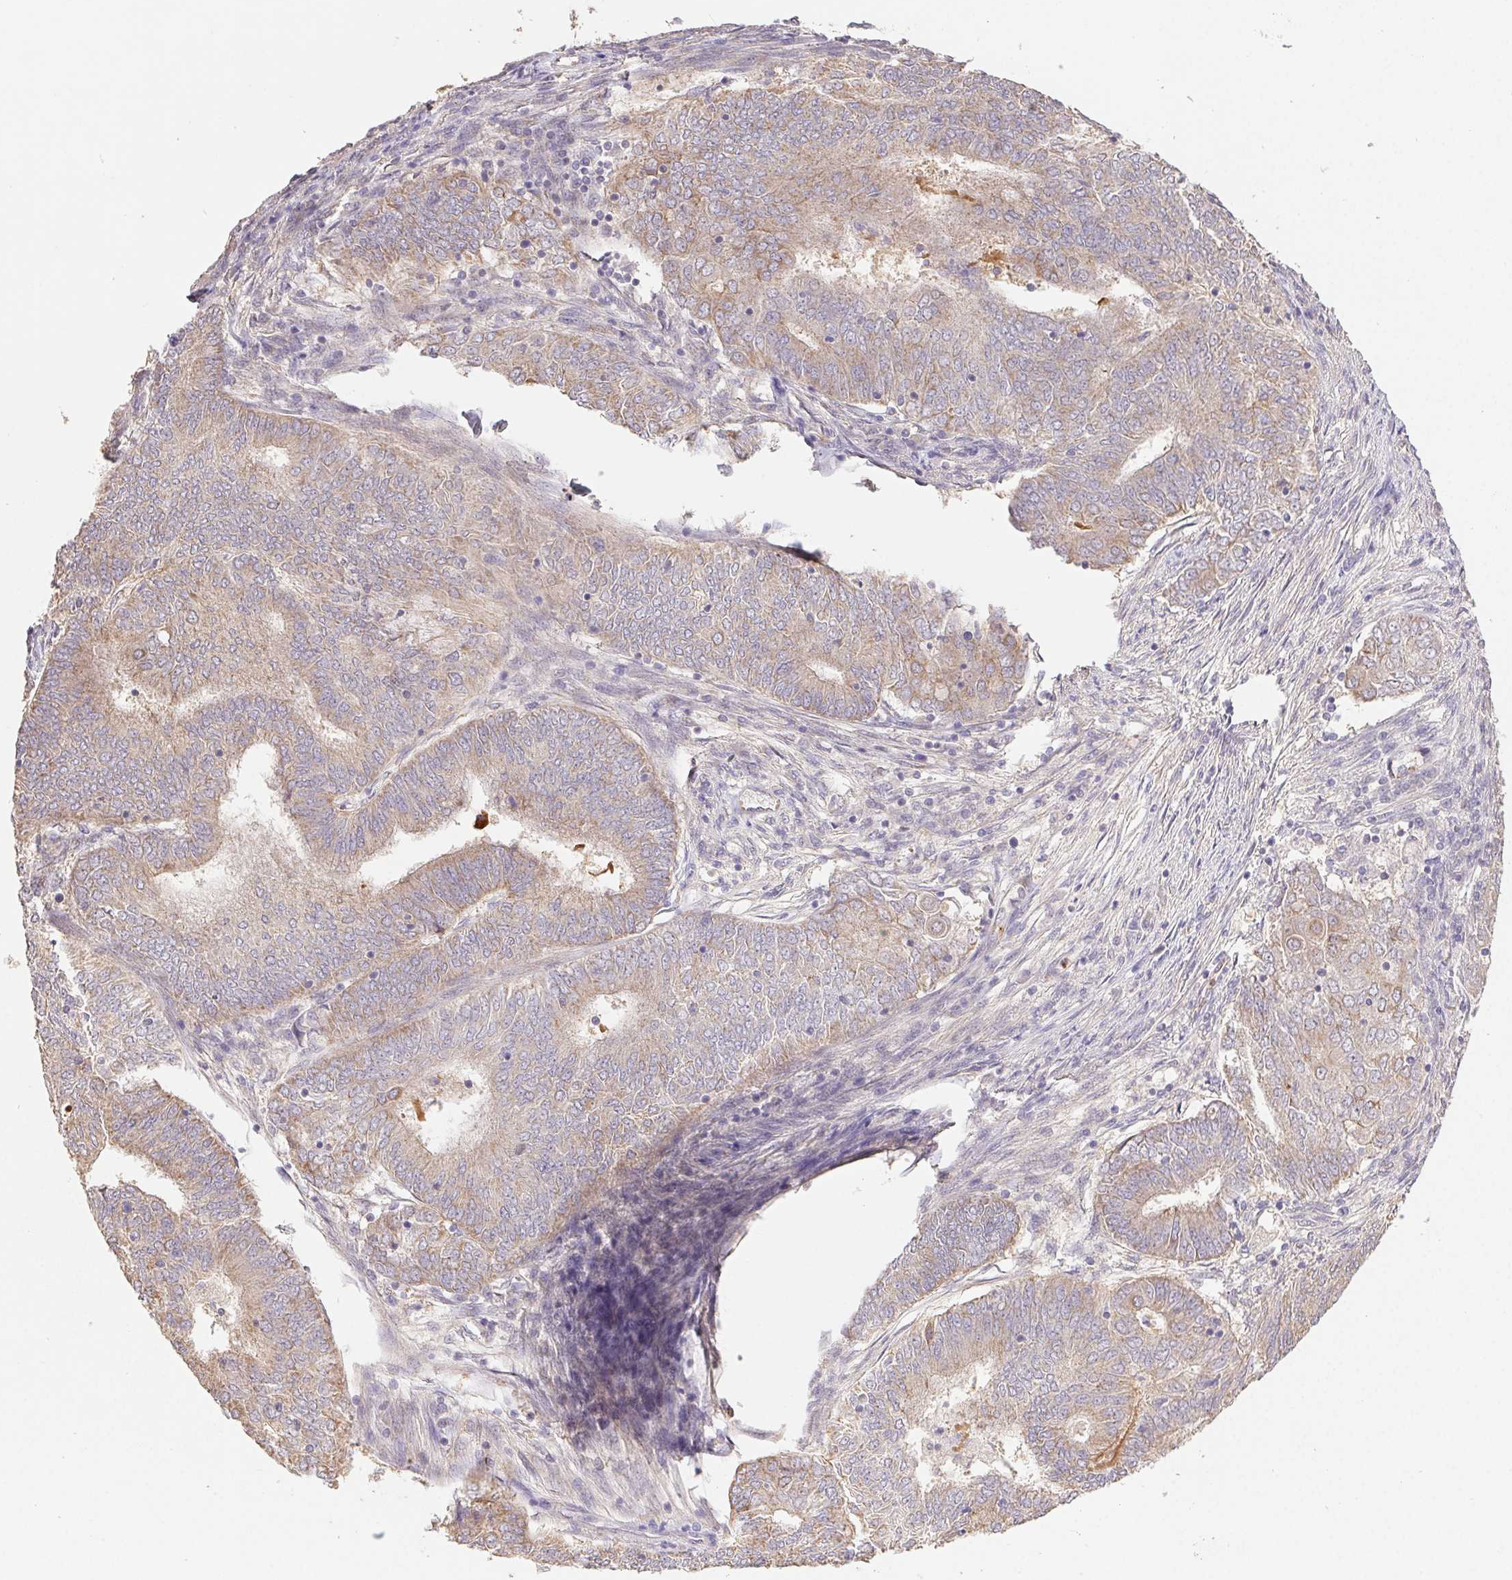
{"staining": {"intensity": "weak", "quantity": ">75%", "location": "cytoplasmic/membranous"}, "tissue": "endometrial cancer", "cell_type": "Tumor cells", "image_type": "cancer", "snomed": [{"axis": "morphology", "description": "Adenocarcinoma, NOS"}, {"axis": "topography", "description": "Endometrium"}], "caption": "Immunohistochemistry (IHC) (DAB) staining of endometrial cancer (adenocarcinoma) reveals weak cytoplasmic/membranous protein positivity in approximately >75% of tumor cells.", "gene": "RAB11A", "patient": {"sex": "female", "age": 62}}